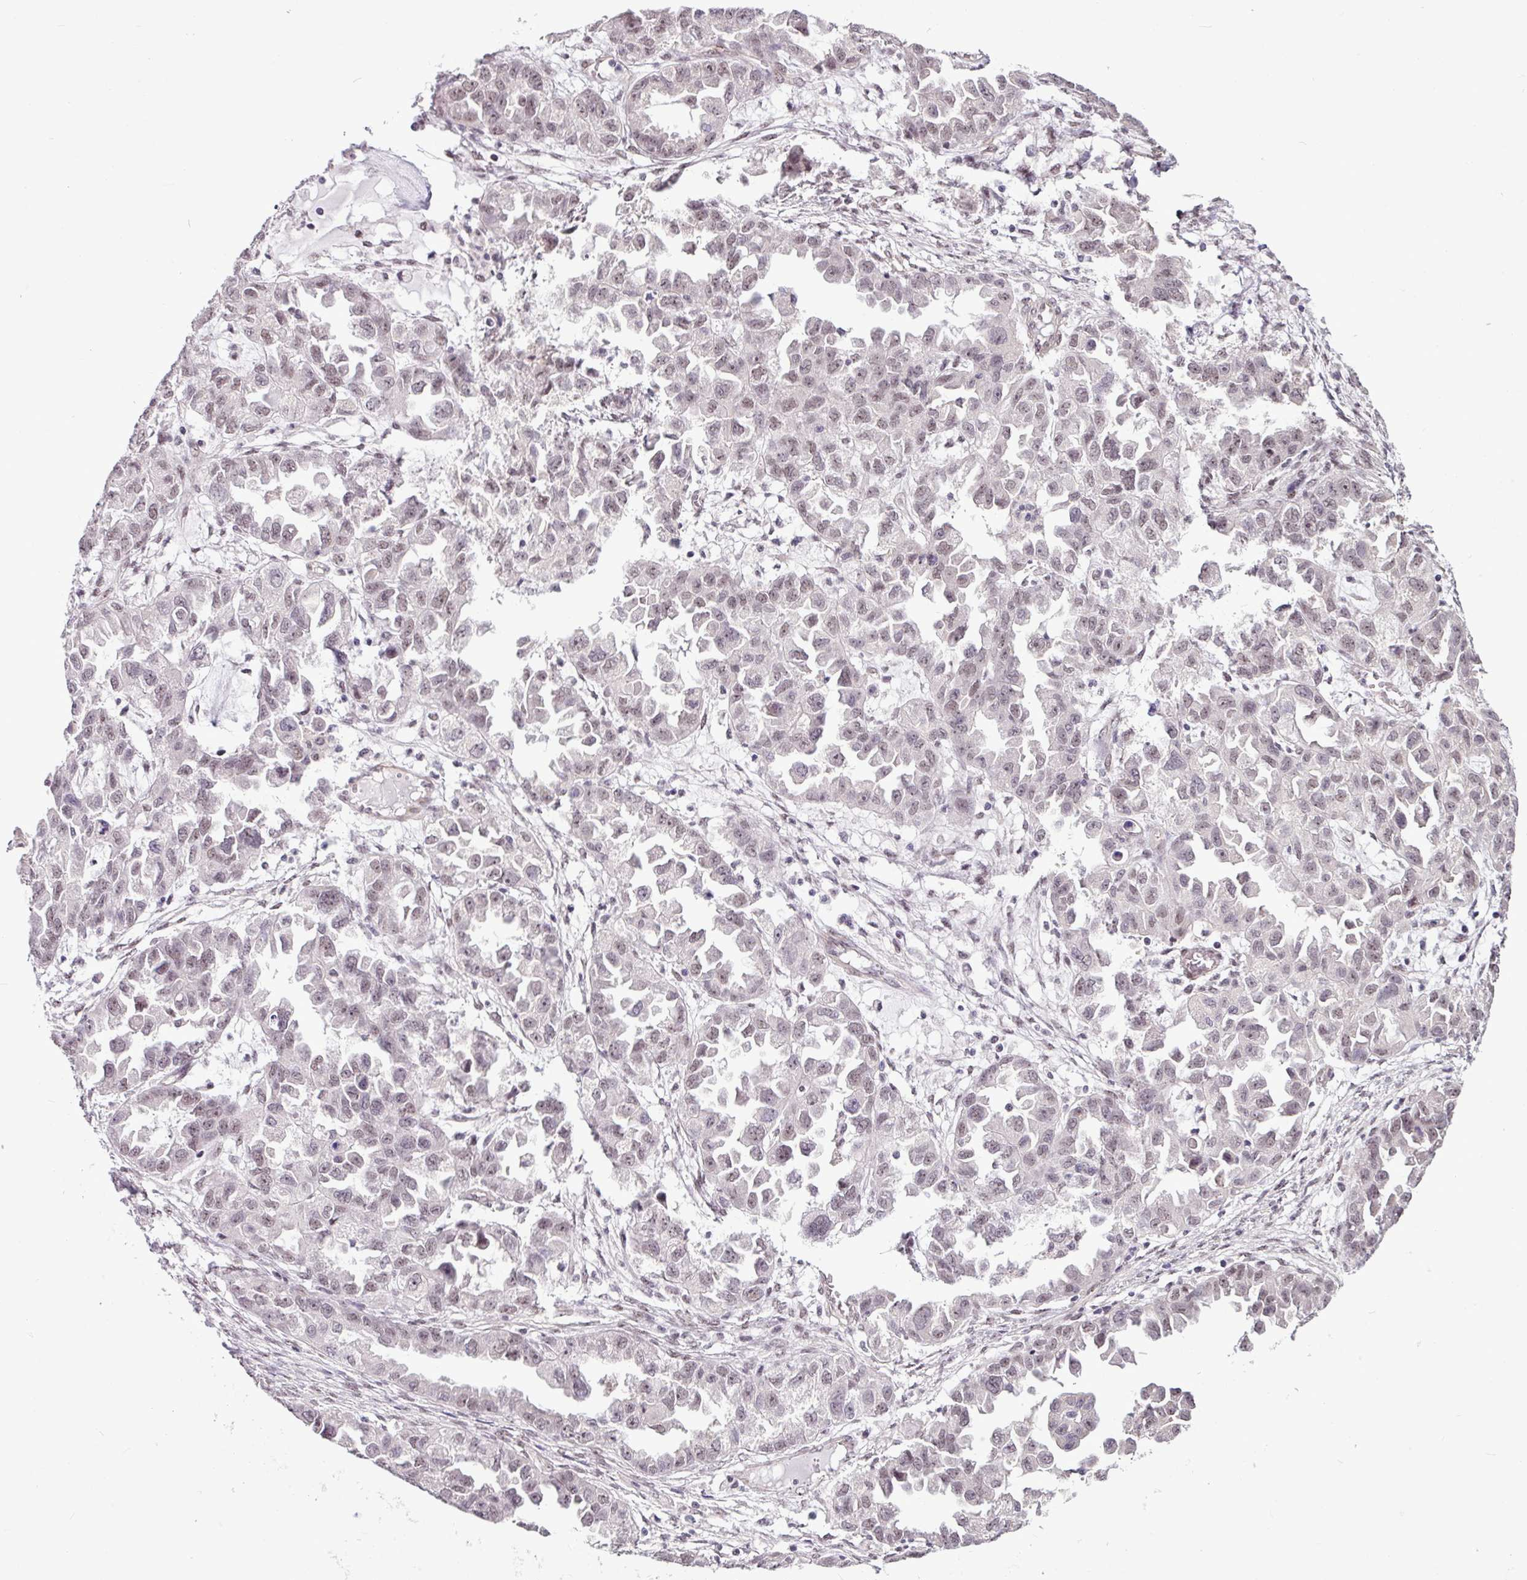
{"staining": {"intensity": "weak", "quantity": "25%-75%", "location": "nuclear"}, "tissue": "ovarian cancer", "cell_type": "Tumor cells", "image_type": "cancer", "snomed": [{"axis": "morphology", "description": "Cystadenocarcinoma, serous, NOS"}, {"axis": "topography", "description": "Ovary"}], "caption": "This is an image of IHC staining of ovarian serous cystadenocarcinoma, which shows weak positivity in the nuclear of tumor cells.", "gene": "UTP18", "patient": {"sex": "female", "age": 84}}